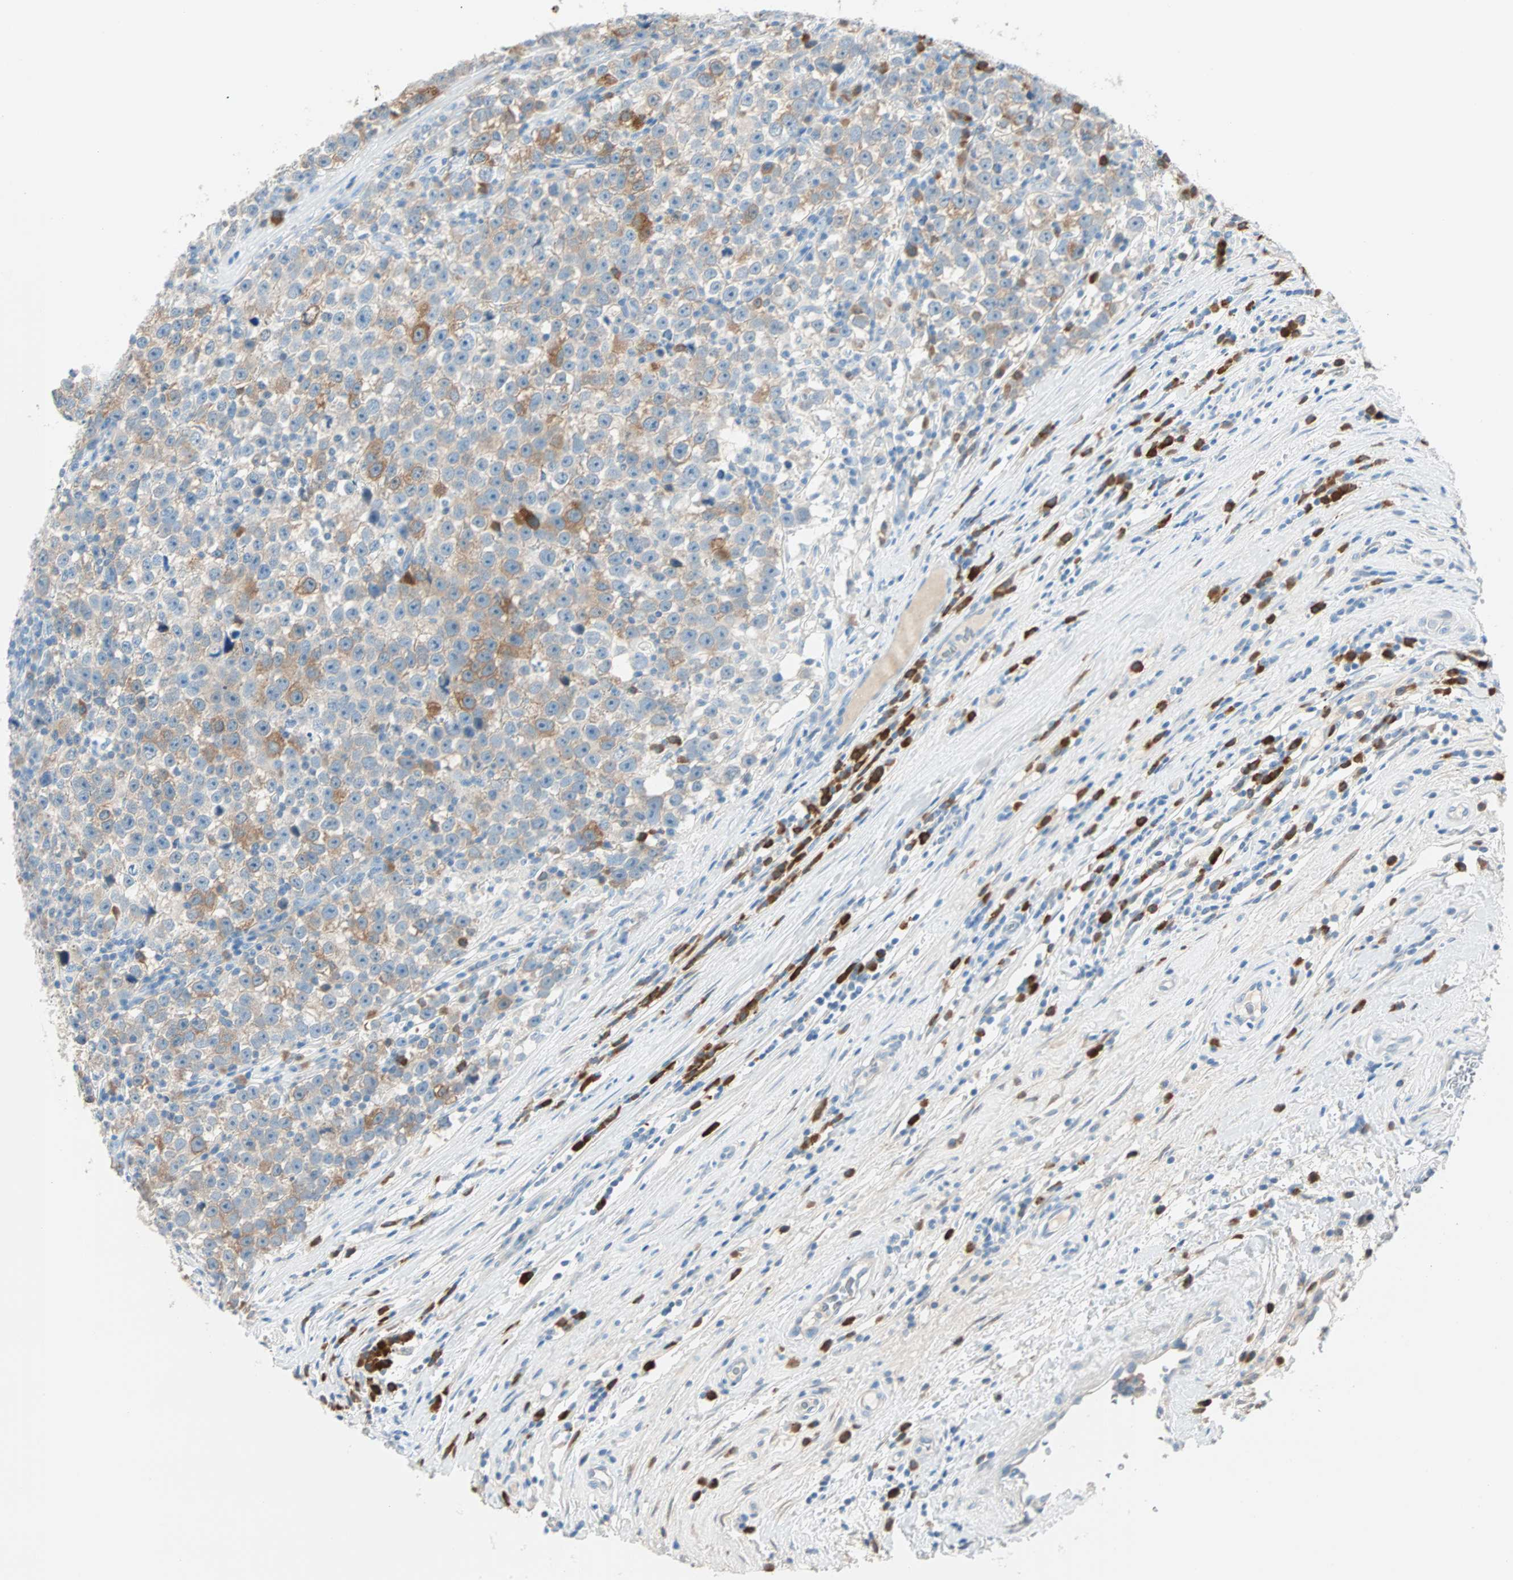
{"staining": {"intensity": "moderate", "quantity": ">75%", "location": "cytoplasmic/membranous"}, "tissue": "testis cancer", "cell_type": "Tumor cells", "image_type": "cancer", "snomed": [{"axis": "morphology", "description": "Seminoma, NOS"}, {"axis": "topography", "description": "Testis"}], "caption": "Testis cancer (seminoma) stained with a protein marker displays moderate staining in tumor cells.", "gene": "ATF6", "patient": {"sex": "male", "age": 43}}